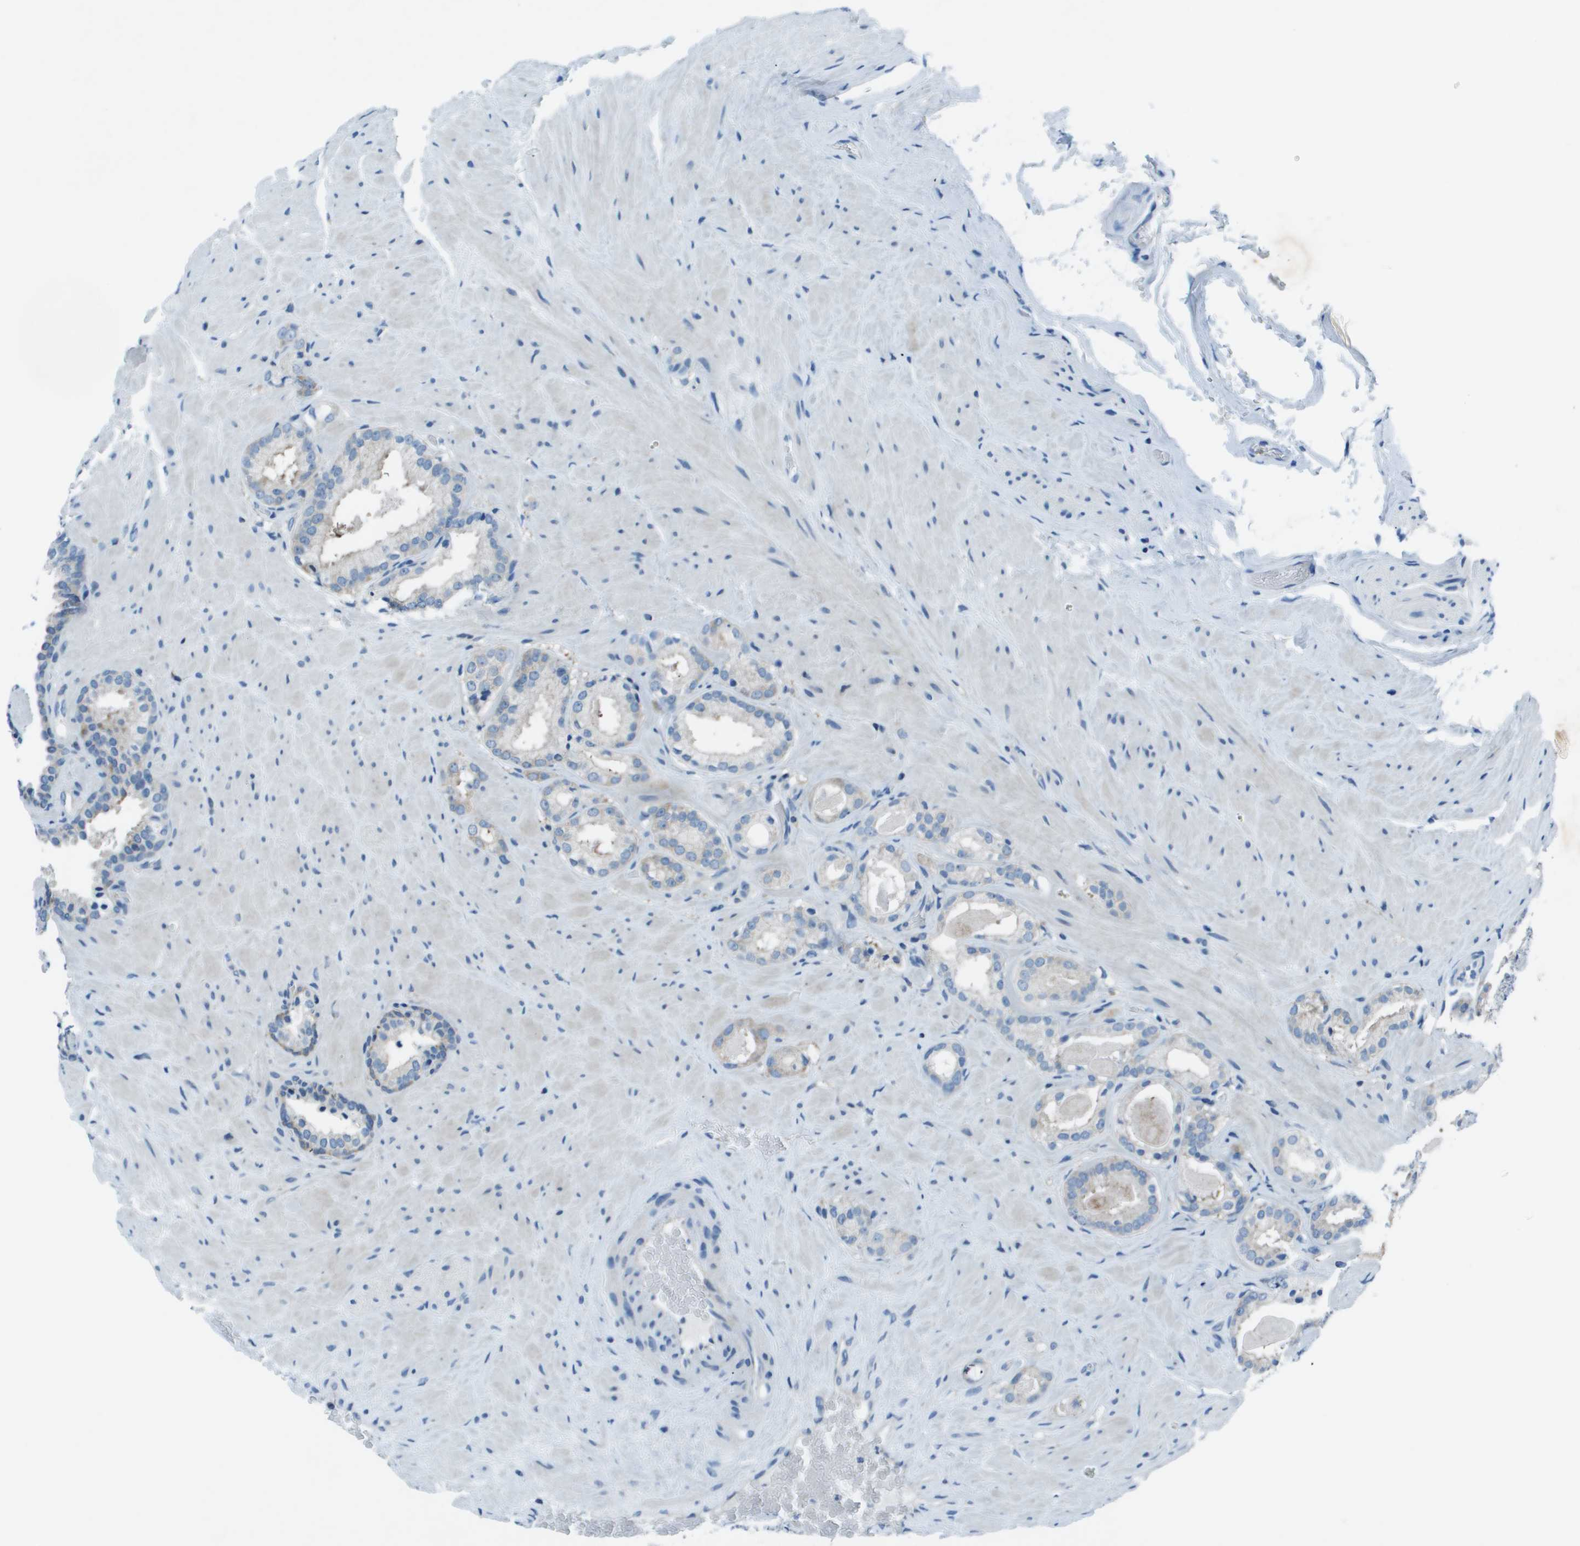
{"staining": {"intensity": "negative", "quantity": "none", "location": "none"}, "tissue": "prostate cancer", "cell_type": "Tumor cells", "image_type": "cancer", "snomed": [{"axis": "morphology", "description": "Adenocarcinoma, High grade"}, {"axis": "topography", "description": "Prostate"}], "caption": "Immunohistochemistry (IHC) of prostate cancer shows no staining in tumor cells. (DAB (3,3'-diaminobenzidine) immunohistochemistry (IHC) visualized using brightfield microscopy, high magnification).", "gene": "STIP1", "patient": {"sex": "male", "age": 64}}